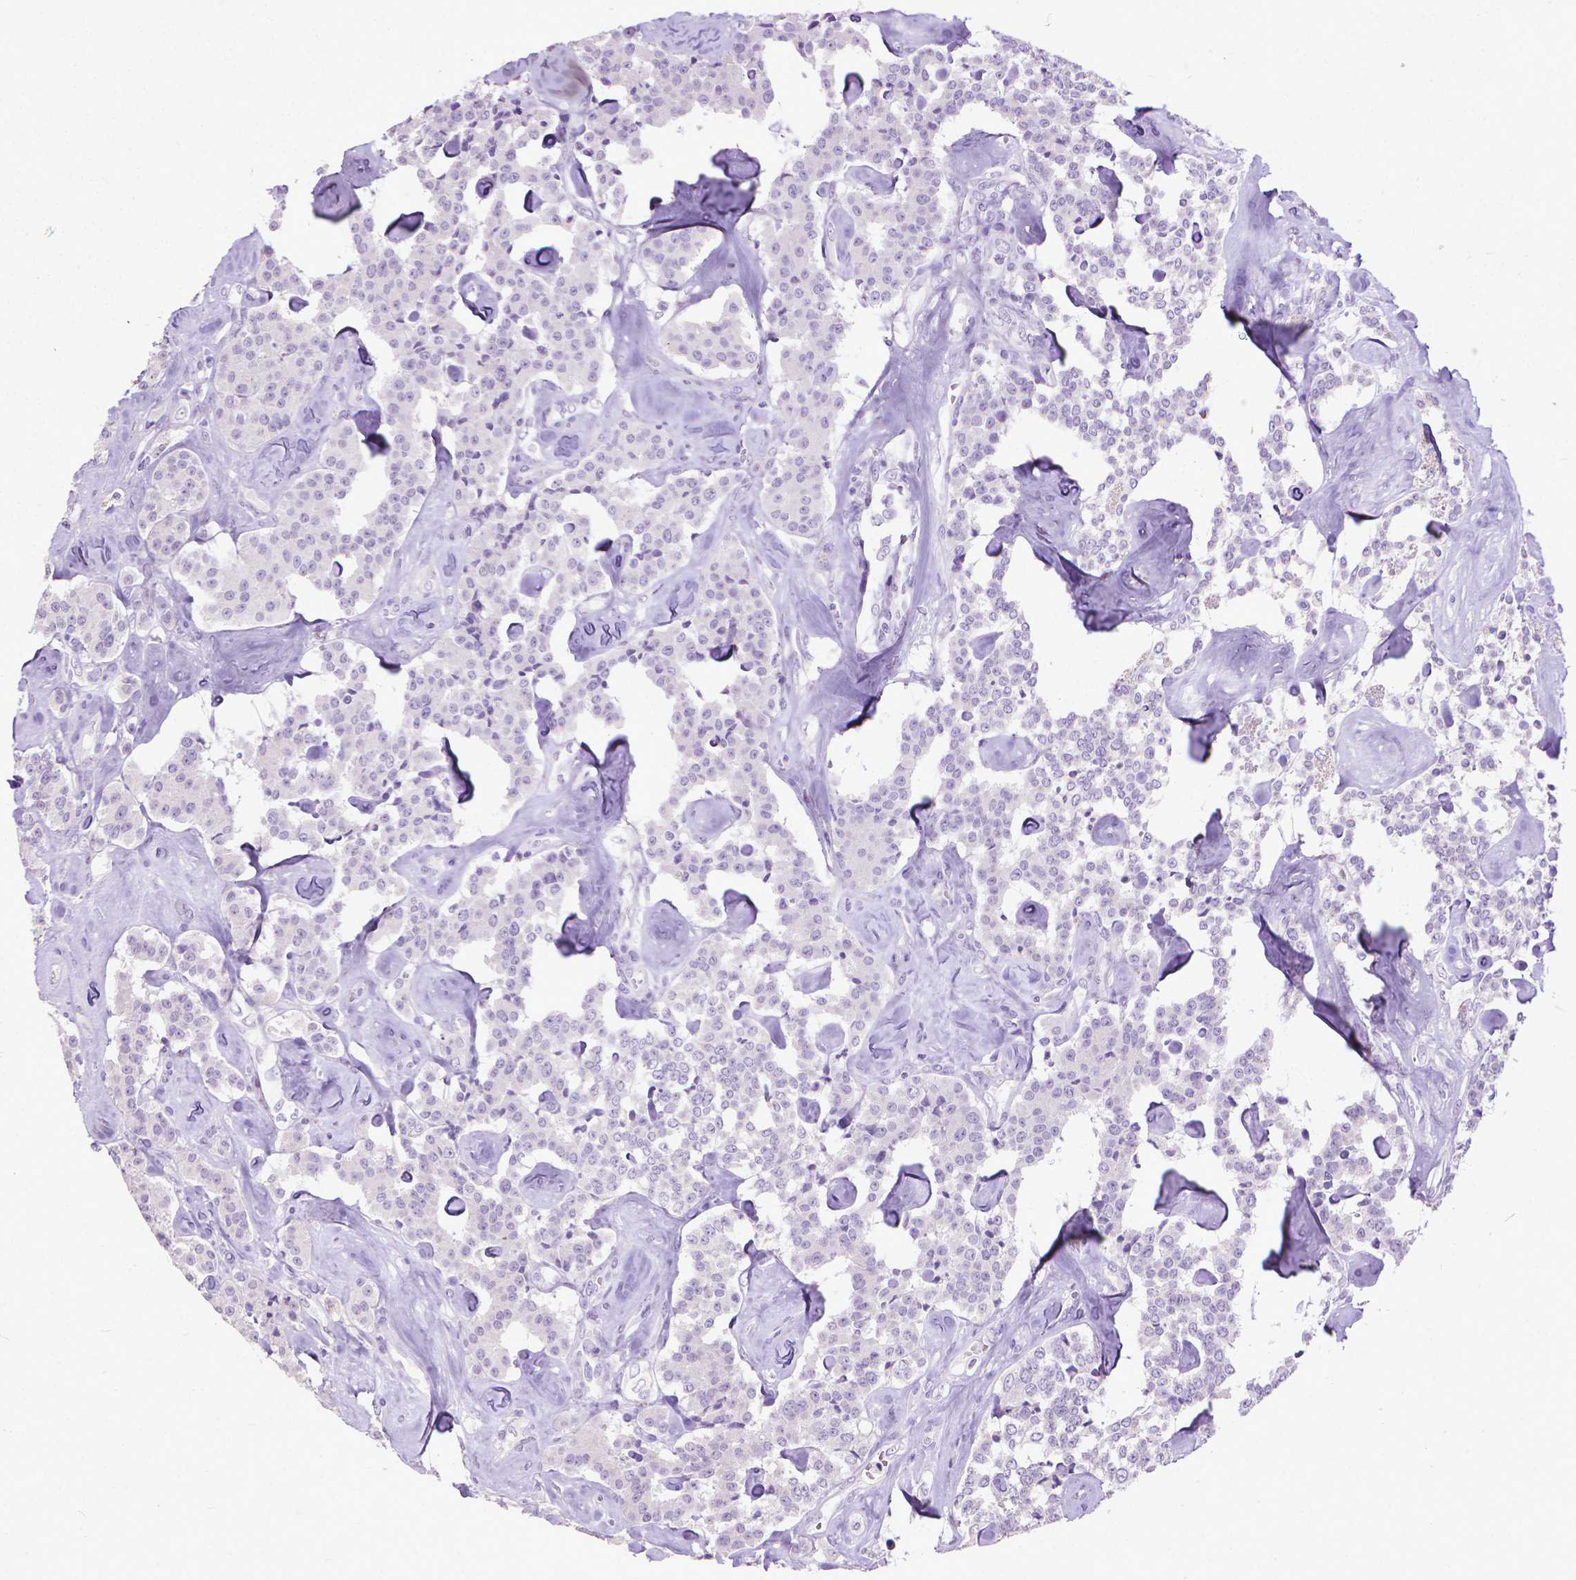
{"staining": {"intensity": "negative", "quantity": "none", "location": "none"}, "tissue": "carcinoid", "cell_type": "Tumor cells", "image_type": "cancer", "snomed": [{"axis": "morphology", "description": "Carcinoid, malignant, NOS"}, {"axis": "topography", "description": "Pancreas"}], "caption": "Carcinoid (malignant) stained for a protein using immunohistochemistry displays no staining tumor cells.", "gene": "KRT5", "patient": {"sex": "male", "age": 41}}